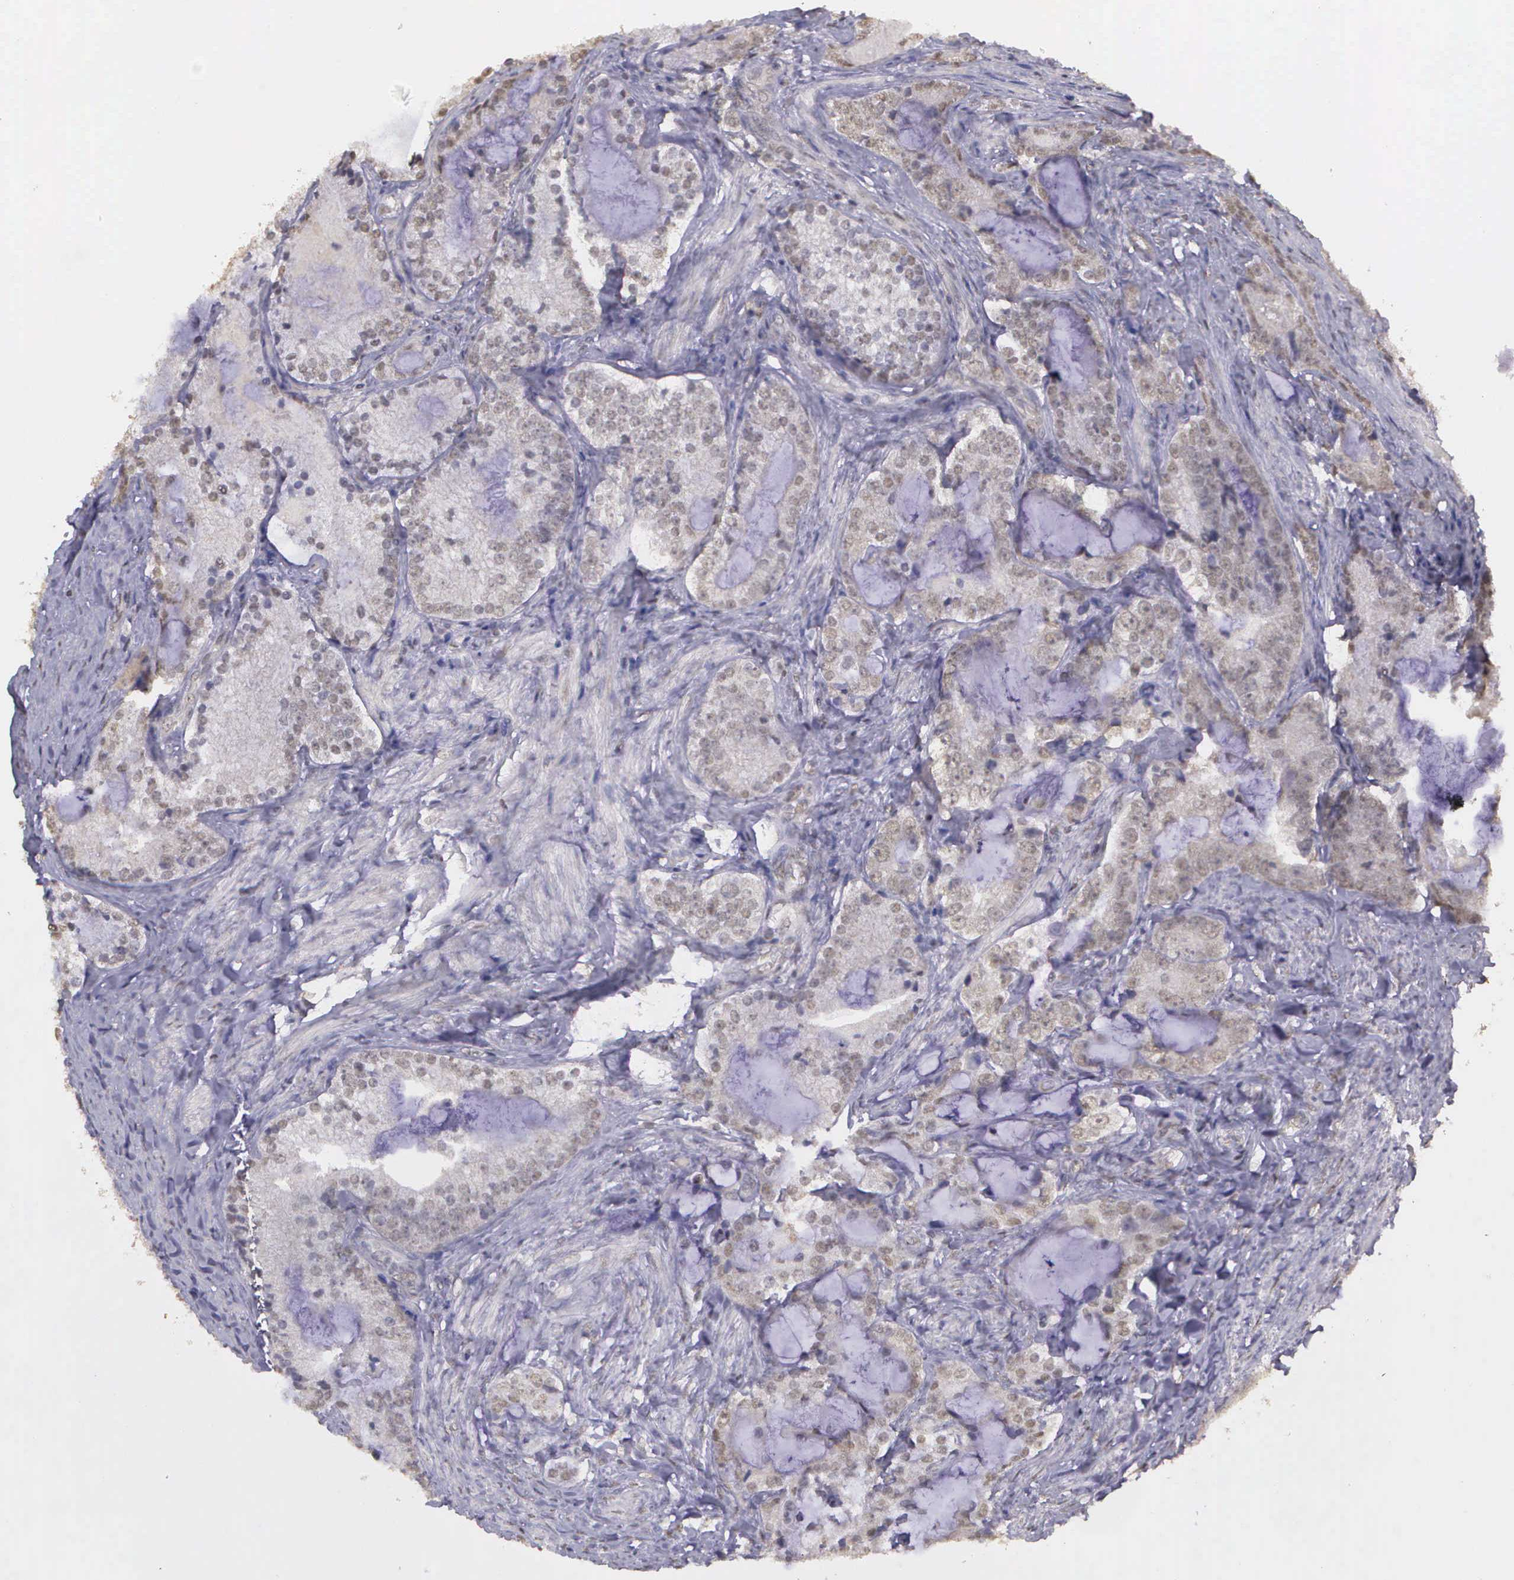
{"staining": {"intensity": "weak", "quantity": "<25%", "location": "nuclear"}, "tissue": "prostate cancer", "cell_type": "Tumor cells", "image_type": "cancer", "snomed": [{"axis": "morphology", "description": "Adenocarcinoma, High grade"}, {"axis": "topography", "description": "Prostate"}], "caption": "The micrograph shows no staining of tumor cells in prostate cancer.", "gene": "ARMCX5", "patient": {"sex": "male", "age": 63}}